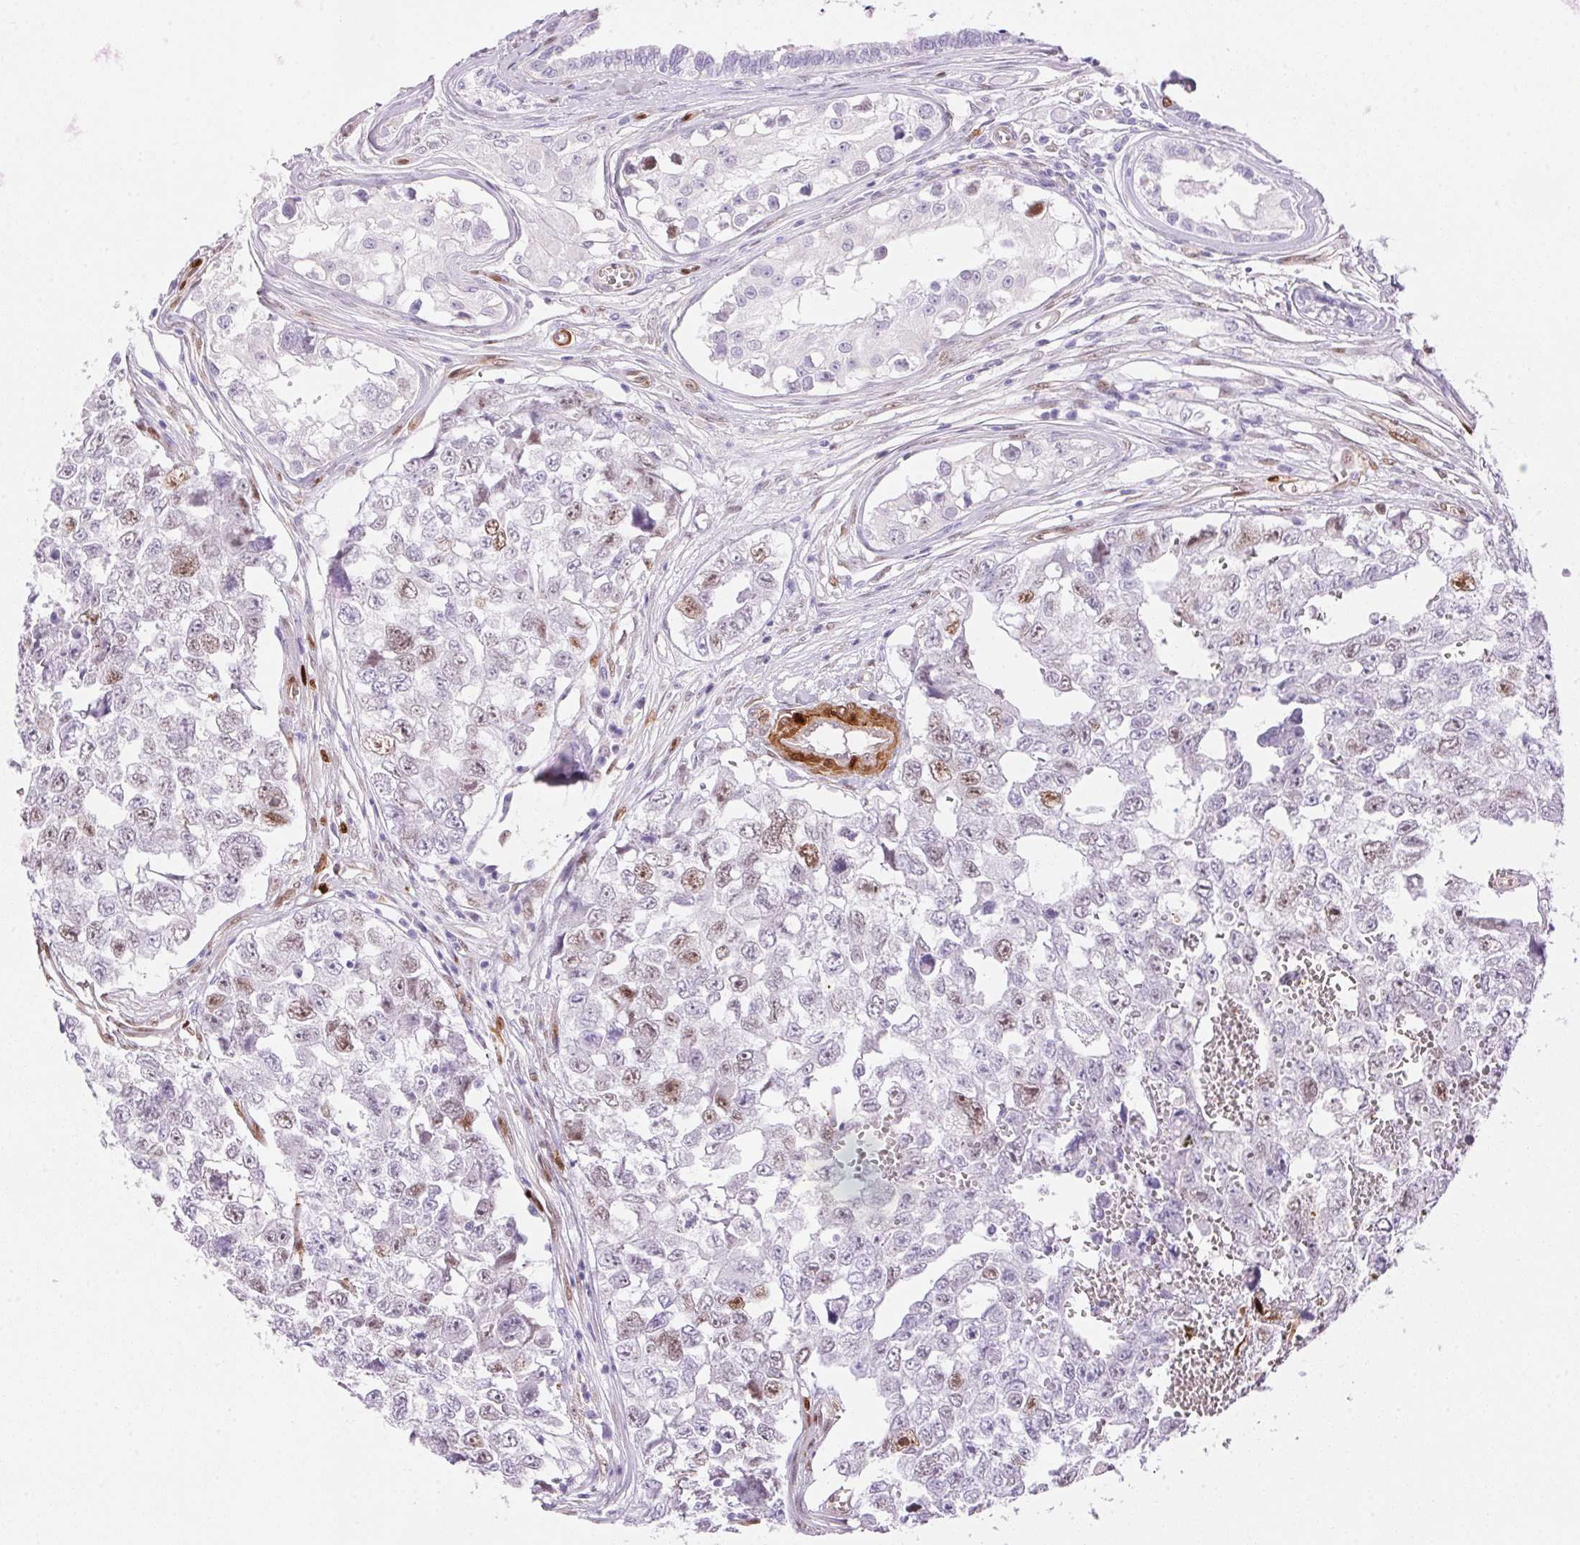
{"staining": {"intensity": "moderate", "quantity": "<25%", "location": "nuclear"}, "tissue": "testis cancer", "cell_type": "Tumor cells", "image_type": "cancer", "snomed": [{"axis": "morphology", "description": "Carcinoma, Embryonal, NOS"}, {"axis": "topography", "description": "Testis"}], "caption": "This is an image of immunohistochemistry staining of testis cancer (embryonal carcinoma), which shows moderate staining in the nuclear of tumor cells.", "gene": "SMTN", "patient": {"sex": "male", "age": 18}}